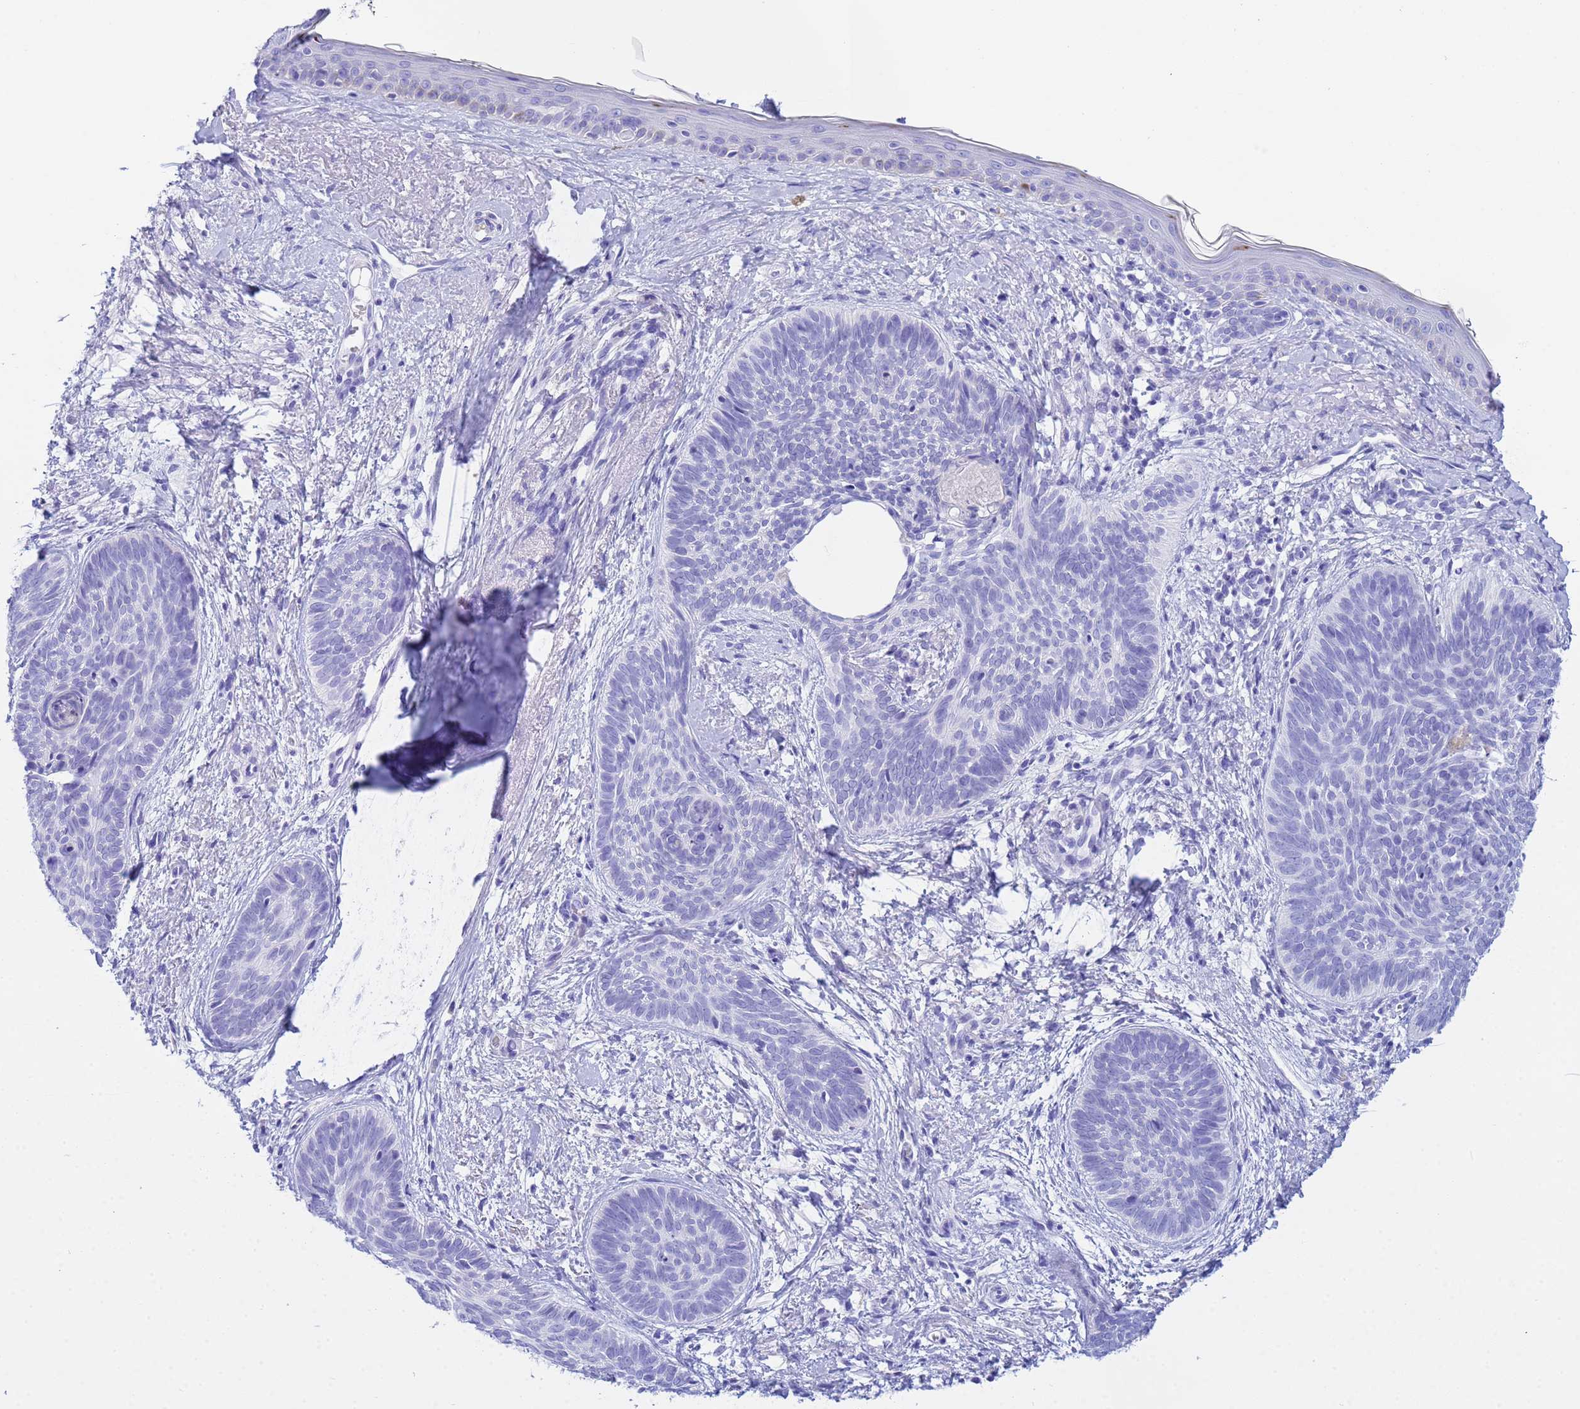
{"staining": {"intensity": "negative", "quantity": "none", "location": "none"}, "tissue": "skin cancer", "cell_type": "Tumor cells", "image_type": "cancer", "snomed": [{"axis": "morphology", "description": "Basal cell carcinoma"}, {"axis": "topography", "description": "Skin"}], "caption": "IHC of human skin cancer exhibits no positivity in tumor cells.", "gene": "AQP12A", "patient": {"sex": "female", "age": 81}}